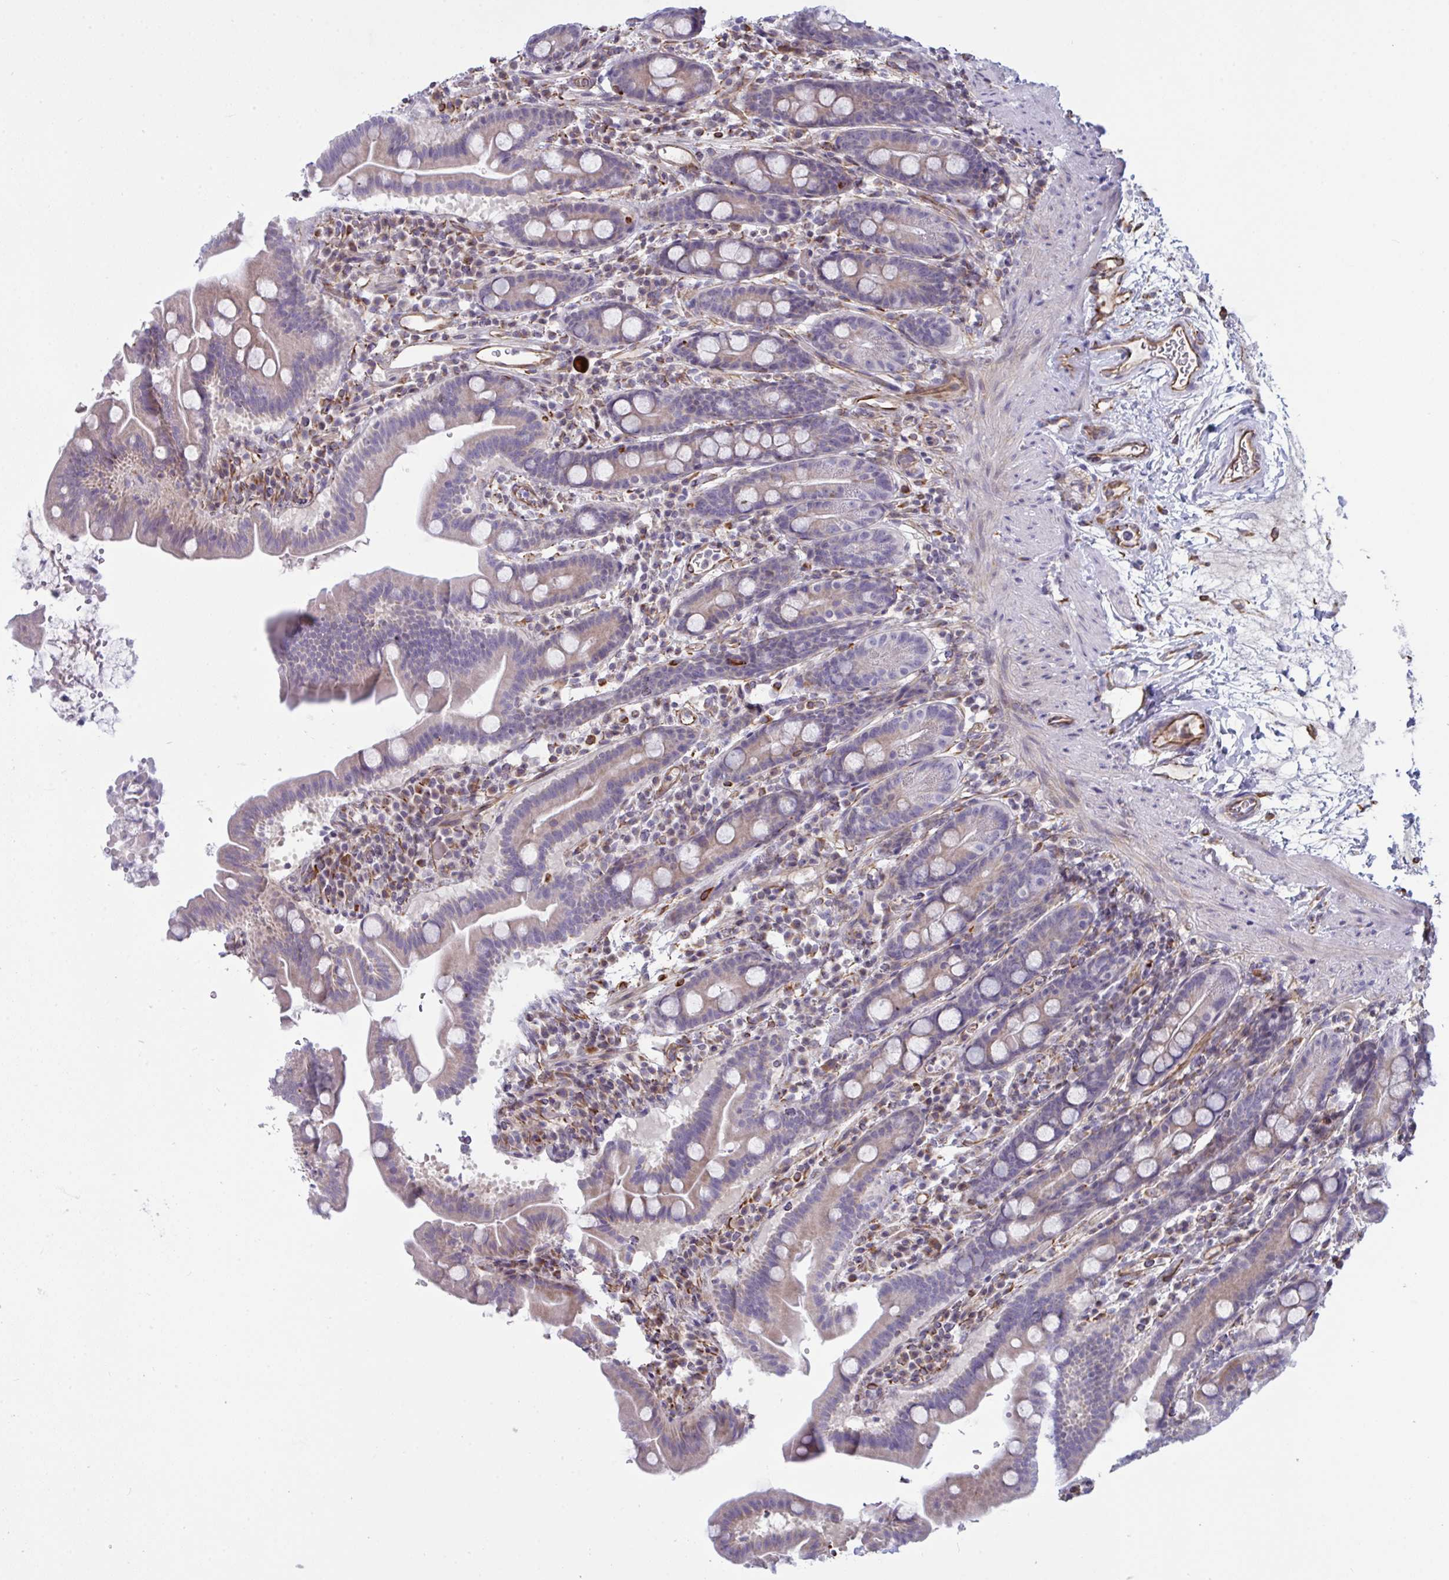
{"staining": {"intensity": "weak", "quantity": "<25%", "location": "cytoplasmic/membranous"}, "tissue": "small intestine", "cell_type": "Glandular cells", "image_type": "normal", "snomed": [{"axis": "morphology", "description": "Normal tissue, NOS"}, {"axis": "topography", "description": "Small intestine"}], "caption": "IHC histopathology image of normal small intestine stained for a protein (brown), which exhibits no positivity in glandular cells.", "gene": "DCBLD1", "patient": {"sex": "male", "age": 26}}